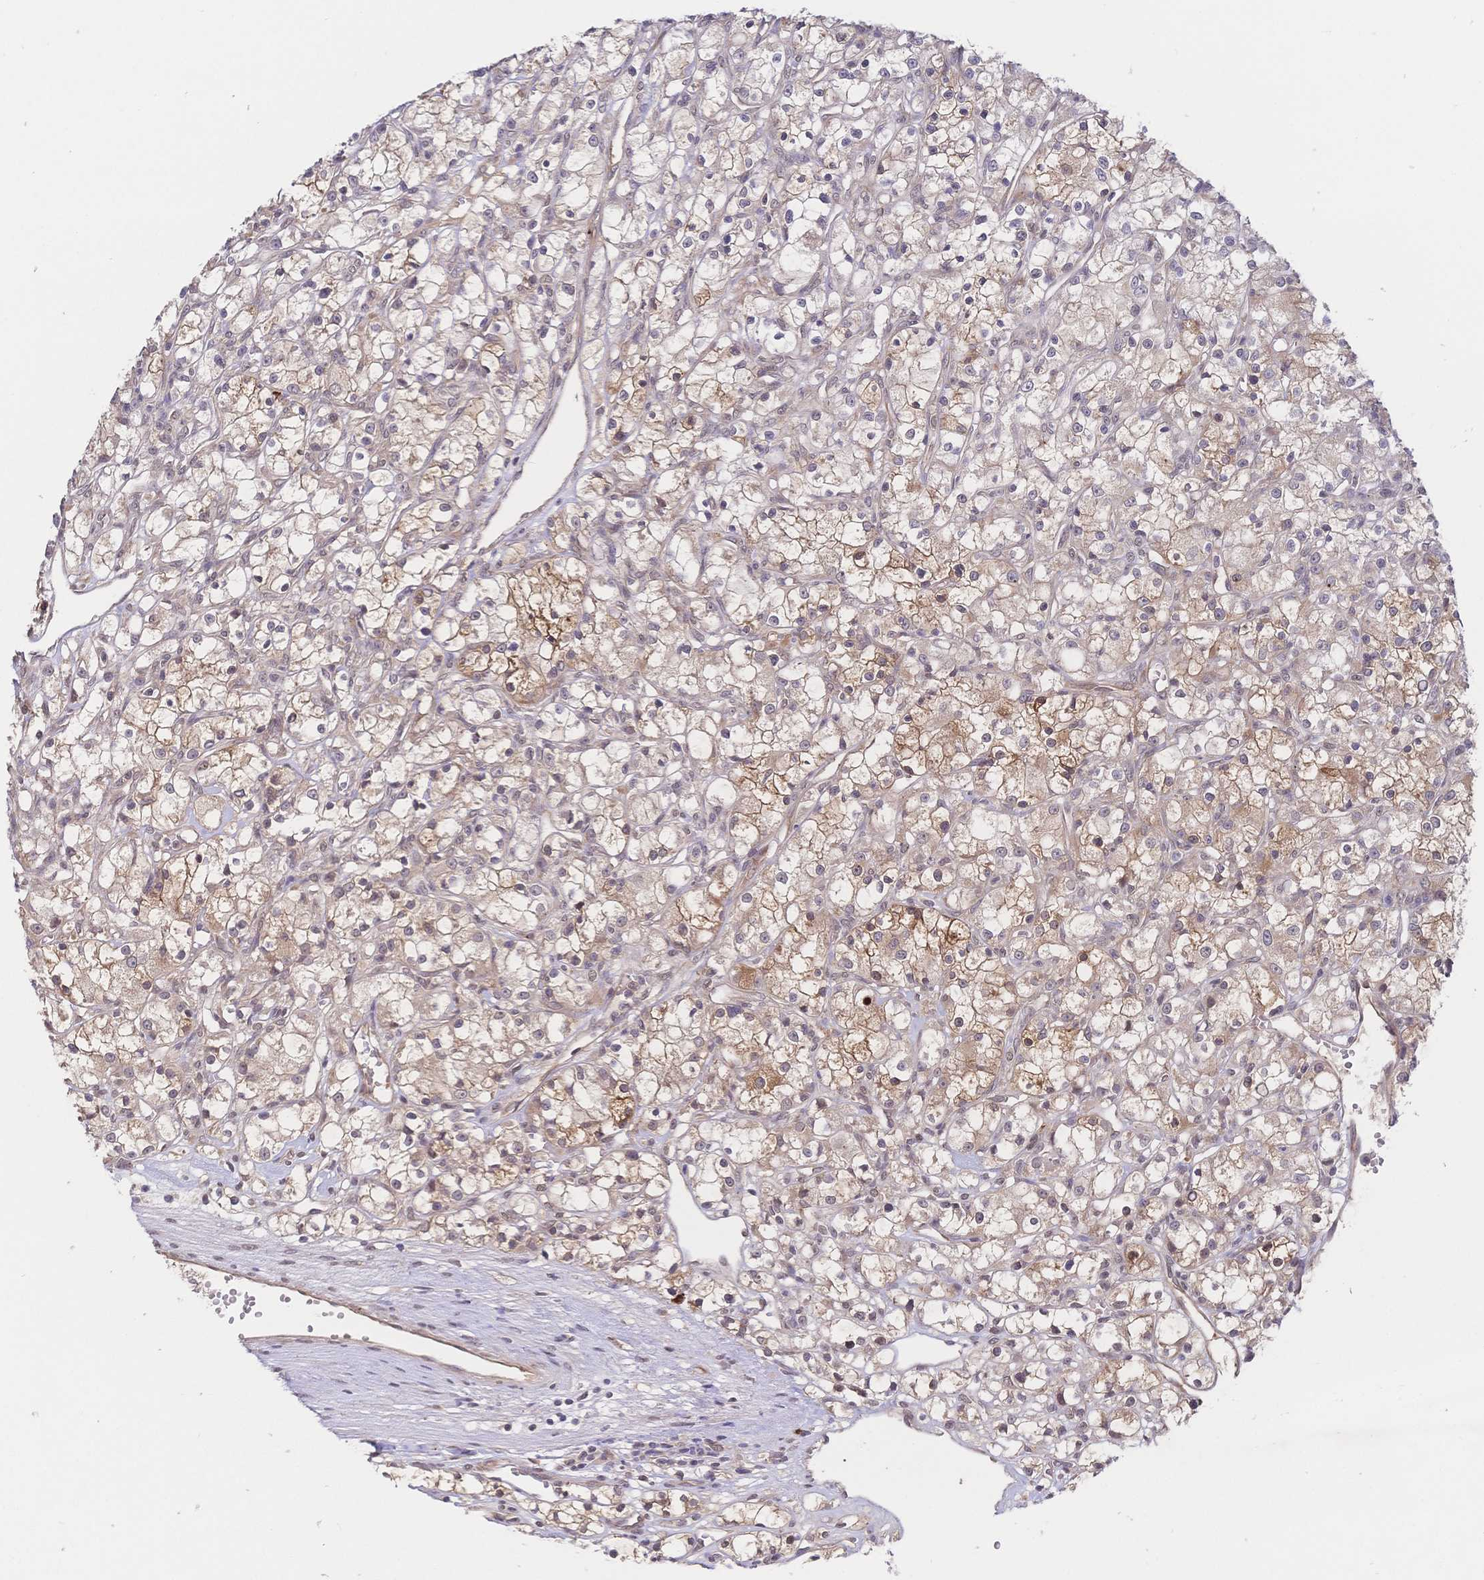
{"staining": {"intensity": "weak", "quantity": "25%-75%", "location": "cytoplasmic/membranous"}, "tissue": "renal cancer", "cell_type": "Tumor cells", "image_type": "cancer", "snomed": [{"axis": "morphology", "description": "Adenocarcinoma, NOS"}, {"axis": "topography", "description": "Kidney"}], "caption": "Renal adenocarcinoma tissue shows weak cytoplasmic/membranous positivity in approximately 25%-75% of tumor cells (Brightfield microscopy of DAB IHC at high magnification).", "gene": "LMO4", "patient": {"sex": "female", "age": 59}}